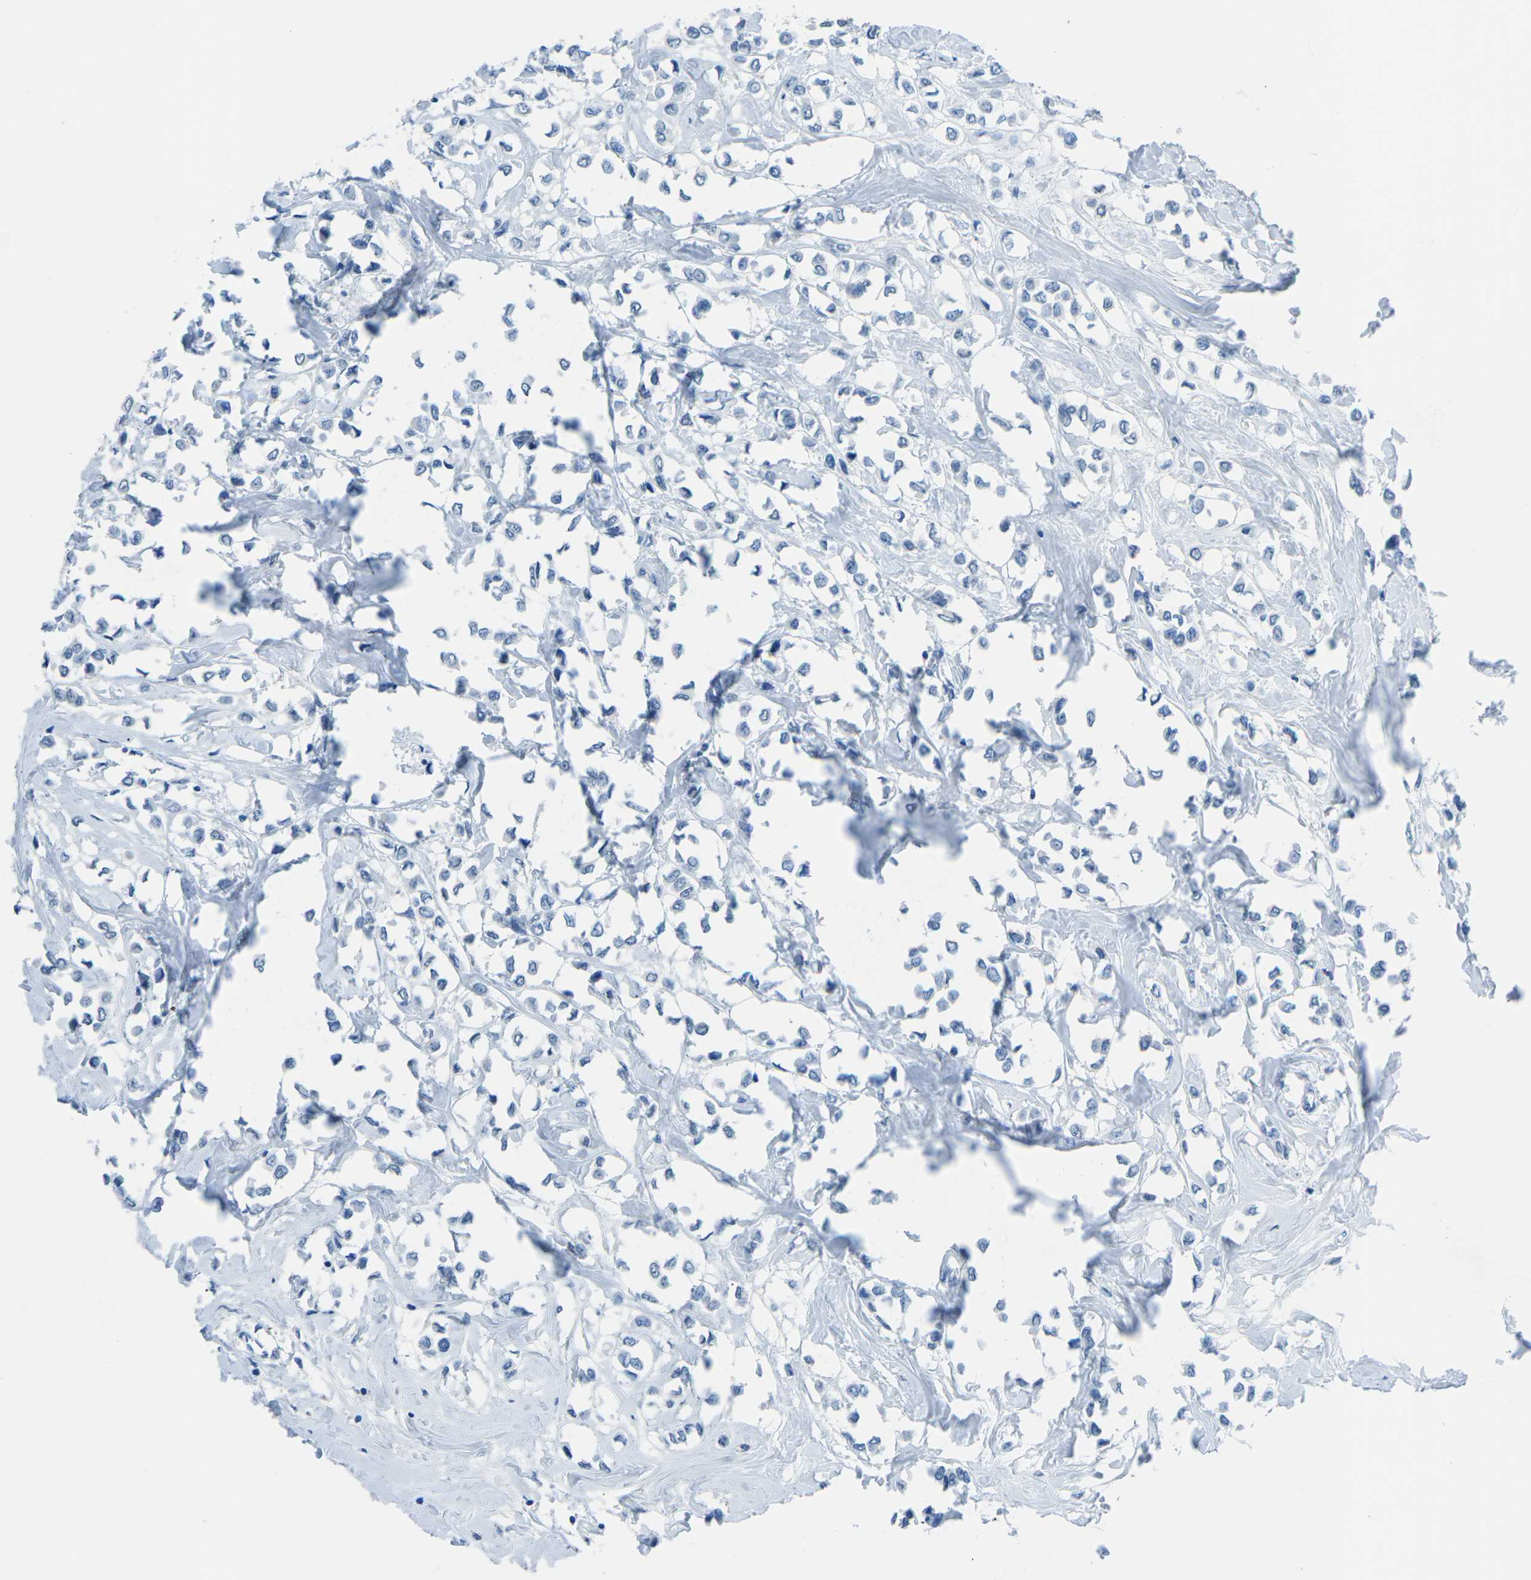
{"staining": {"intensity": "negative", "quantity": "none", "location": "none"}, "tissue": "breast cancer", "cell_type": "Tumor cells", "image_type": "cancer", "snomed": [{"axis": "morphology", "description": "Lobular carcinoma"}, {"axis": "topography", "description": "Breast"}], "caption": "Immunohistochemistry image of neoplastic tissue: human lobular carcinoma (breast) stained with DAB (3,3'-diaminobenzidine) shows no significant protein positivity in tumor cells.", "gene": "MYH8", "patient": {"sex": "female", "age": 51}}